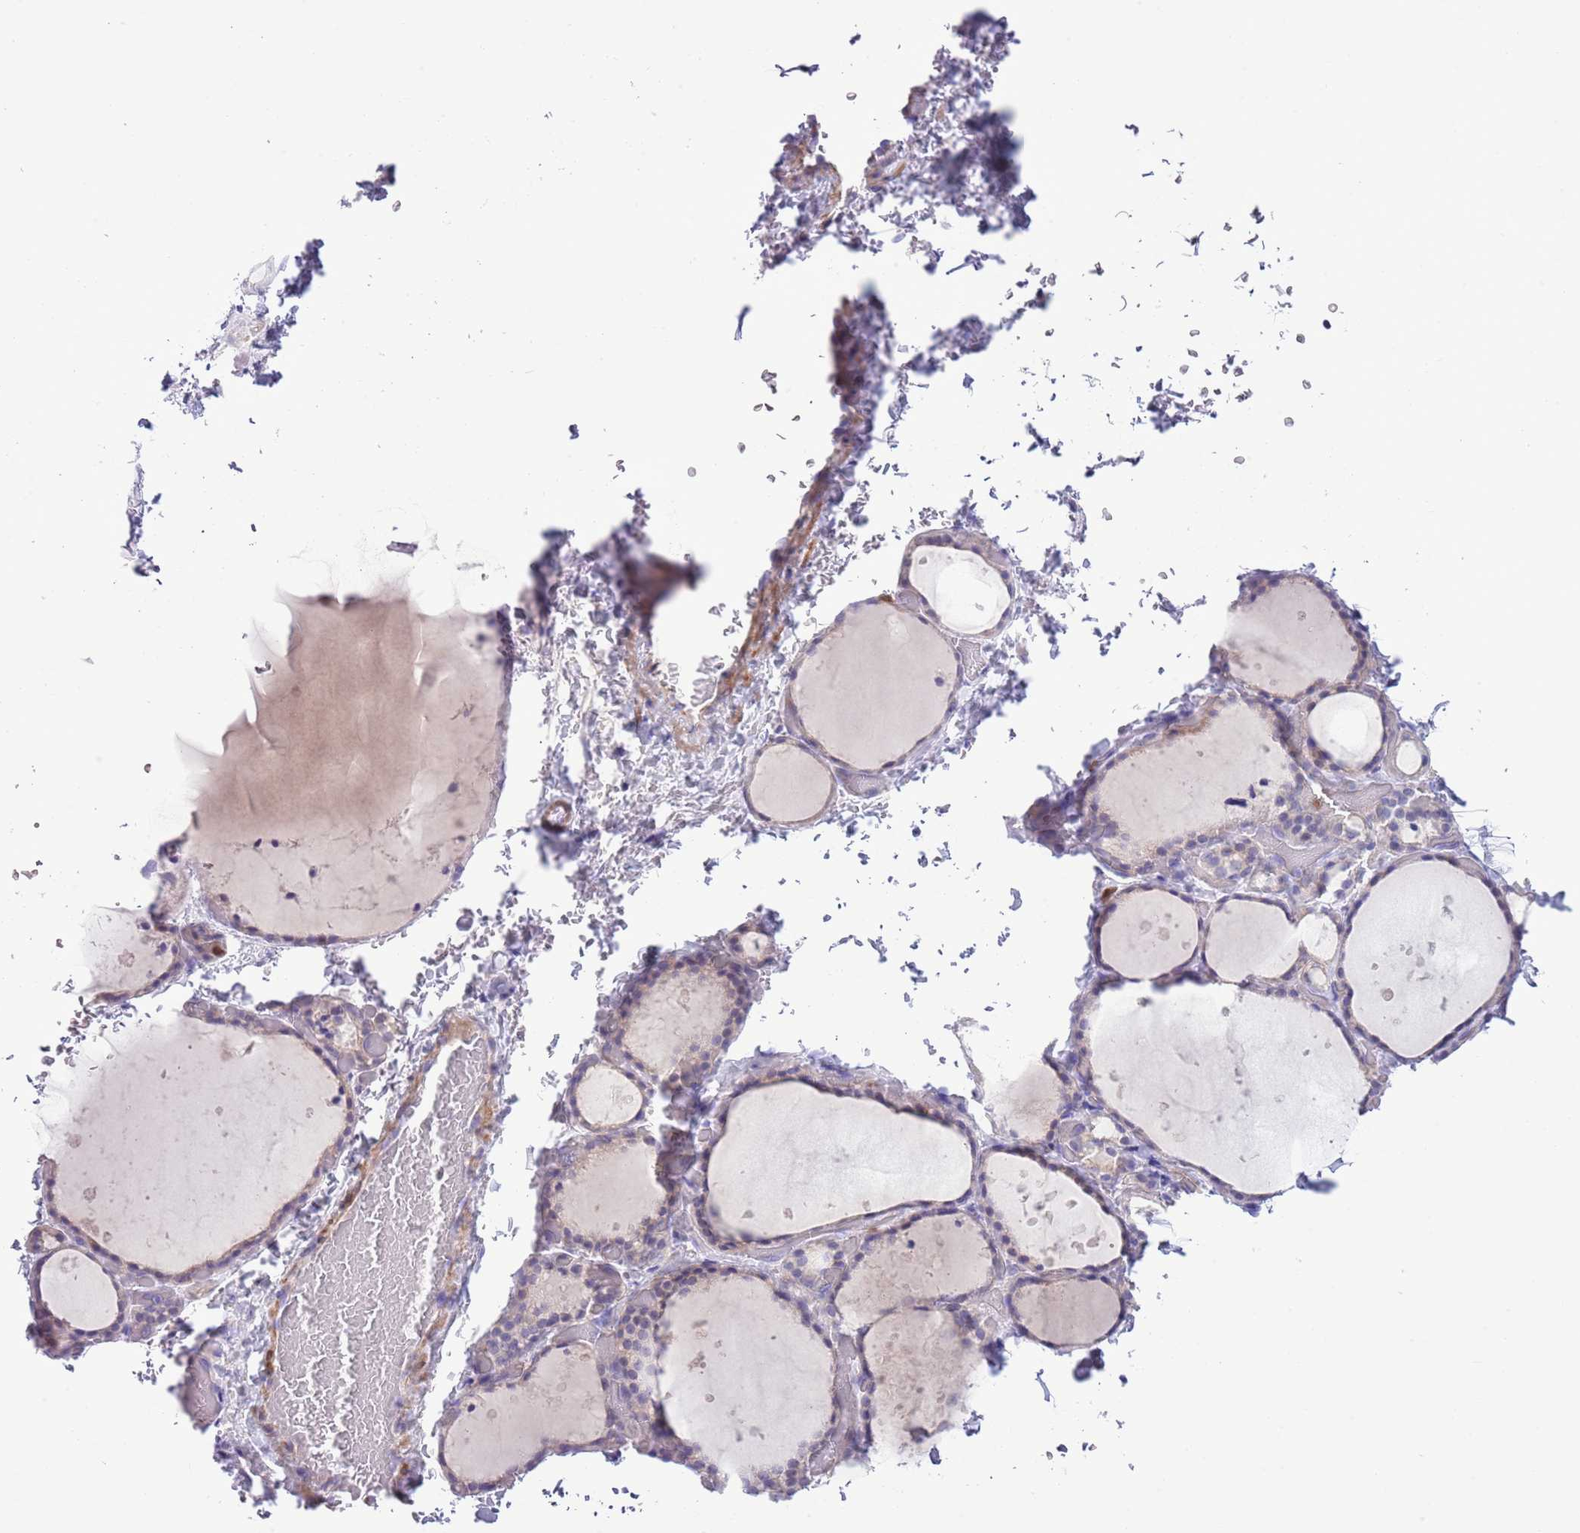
{"staining": {"intensity": "negative", "quantity": "none", "location": "none"}, "tissue": "thyroid gland", "cell_type": "Glandular cells", "image_type": "normal", "snomed": [{"axis": "morphology", "description": "Normal tissue, NOS"}, {"axis": "topography", "description": "Thyroid gland"}], "caption": "Immunohistochemistry of benign human thyroid gland shows no positivity in glandular cells.", "gene": "OR6M1", "patient": {"sex": "female", "age": 44}}